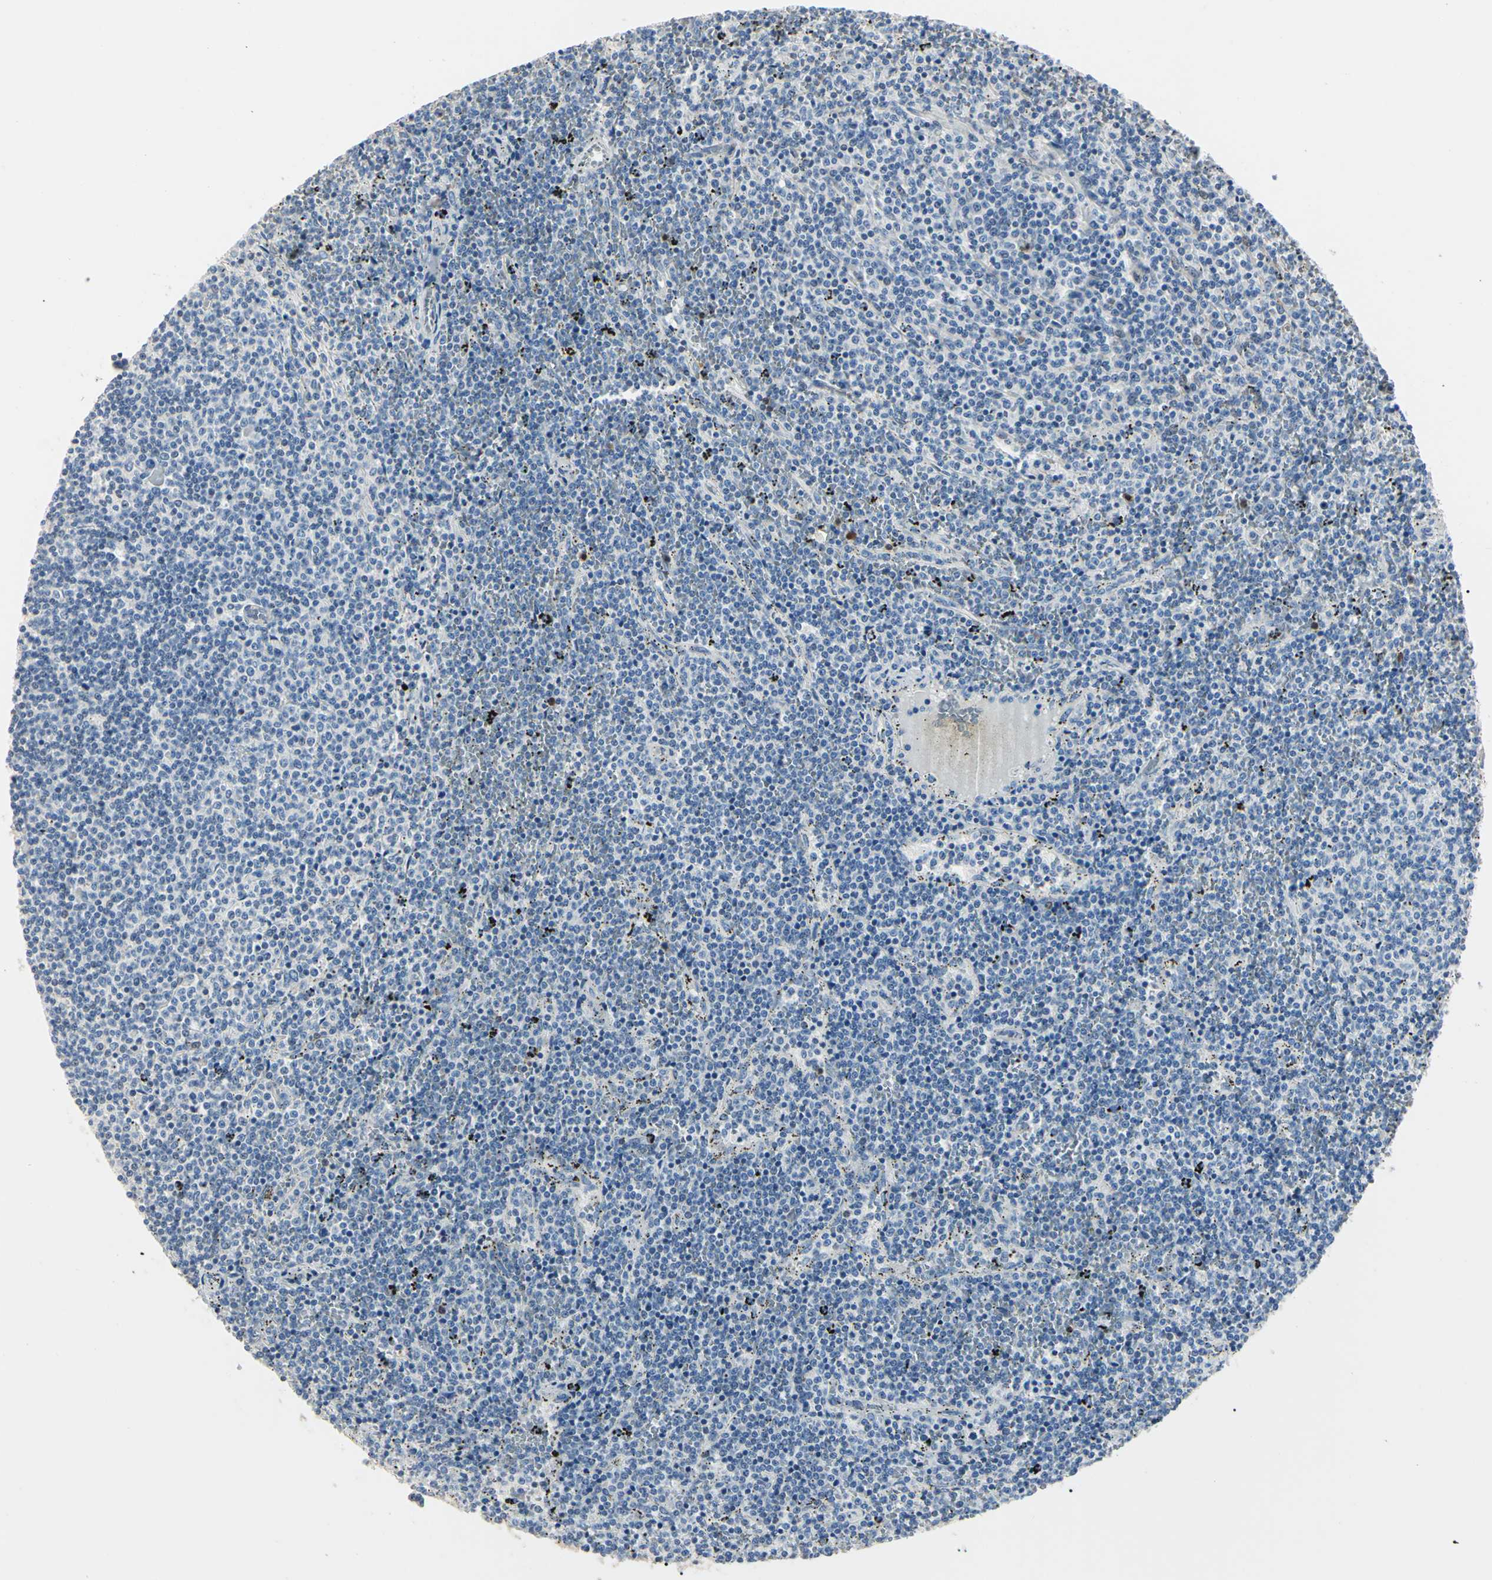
{"staining": {"intensity": "negative", "quantity": "none", "location": "none"}, "tissue": "lymphoma", "cell_type": "Tumor cells", "image_type": "cancer", "snomed": [{"axis": "morphology", "description": "Malignant lymphoma, non-Hodgkin's type, Low grade"}, {"axis": "topography", "description": "Spleen"}], "caption": "Immunohistochemistry (IHC) micrograph of neoplastic tissue: malignant lymphoma, non-Hodgkin's type (low-grade) stained with DAB (3,3'-diaminobenzidine) shows no significant protein expression in tumor cells.", "gene": "AKR1C3", "patient": {"sex": "female", "age": 50}}